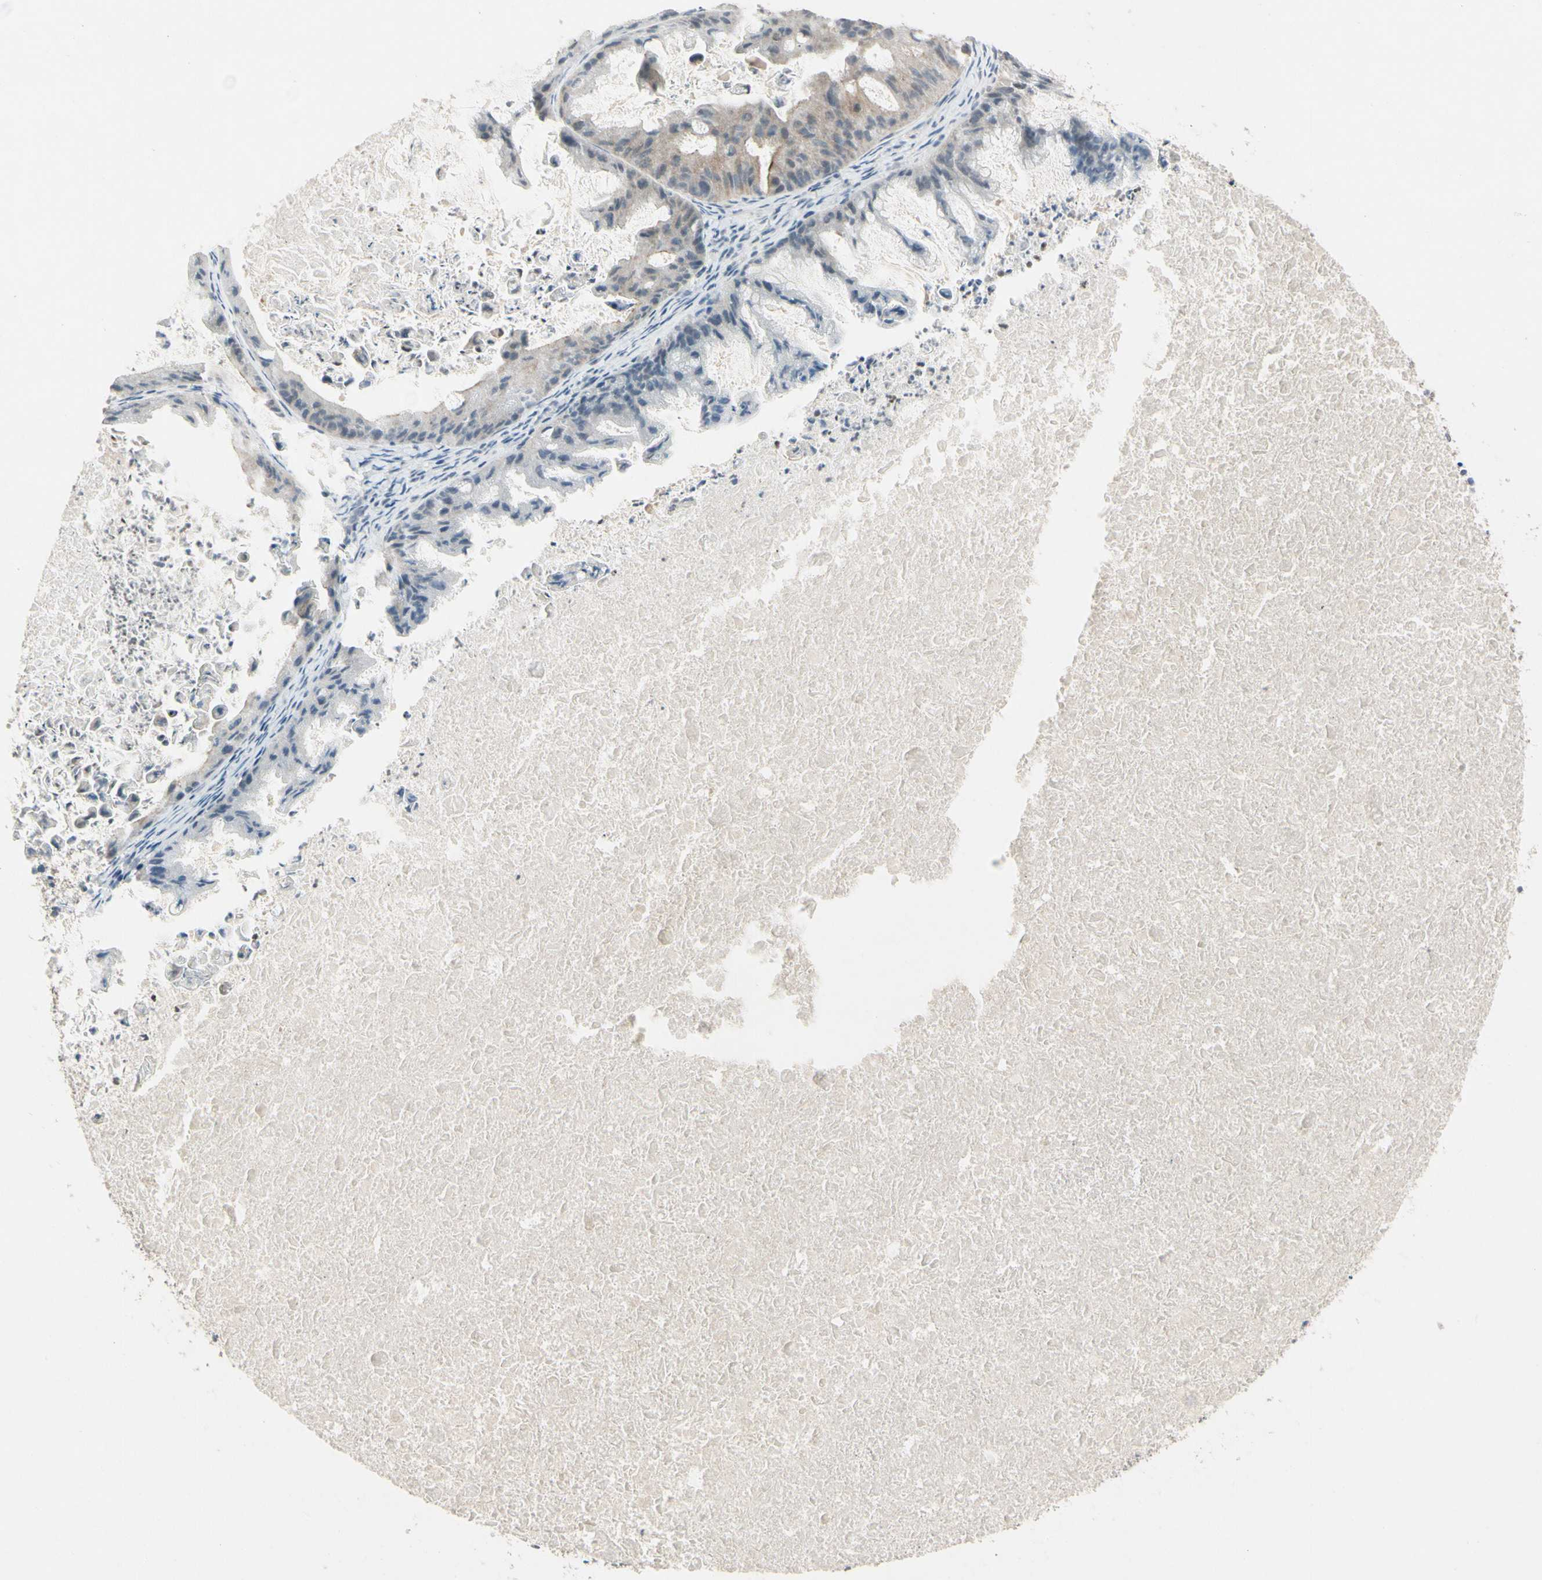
{"staining": {"intensity": "weak", "quantity": "<25%", "location": "cytoplasmic/membranous"}, "tissue": "ovarian cancer", "cell_type": "Tumor cells", "image_type": "cancer", "snomed": [{"axis": "morphology", "description": "Cystadenocarcinoma, mucinous, NOS"}, {"axis": "topography", "description": "Ovary"}], "caption": "Histopathology image shows no protein staining in tumor cells of ovarian cancer tissue. (Stains: DAB immunohistochemistry with hematoxylin counter stain, Microscopy: brightfield microscopy at high magnification).", "gene": "PPP3CB", "patient": {"sex": "female", "age": 37}}